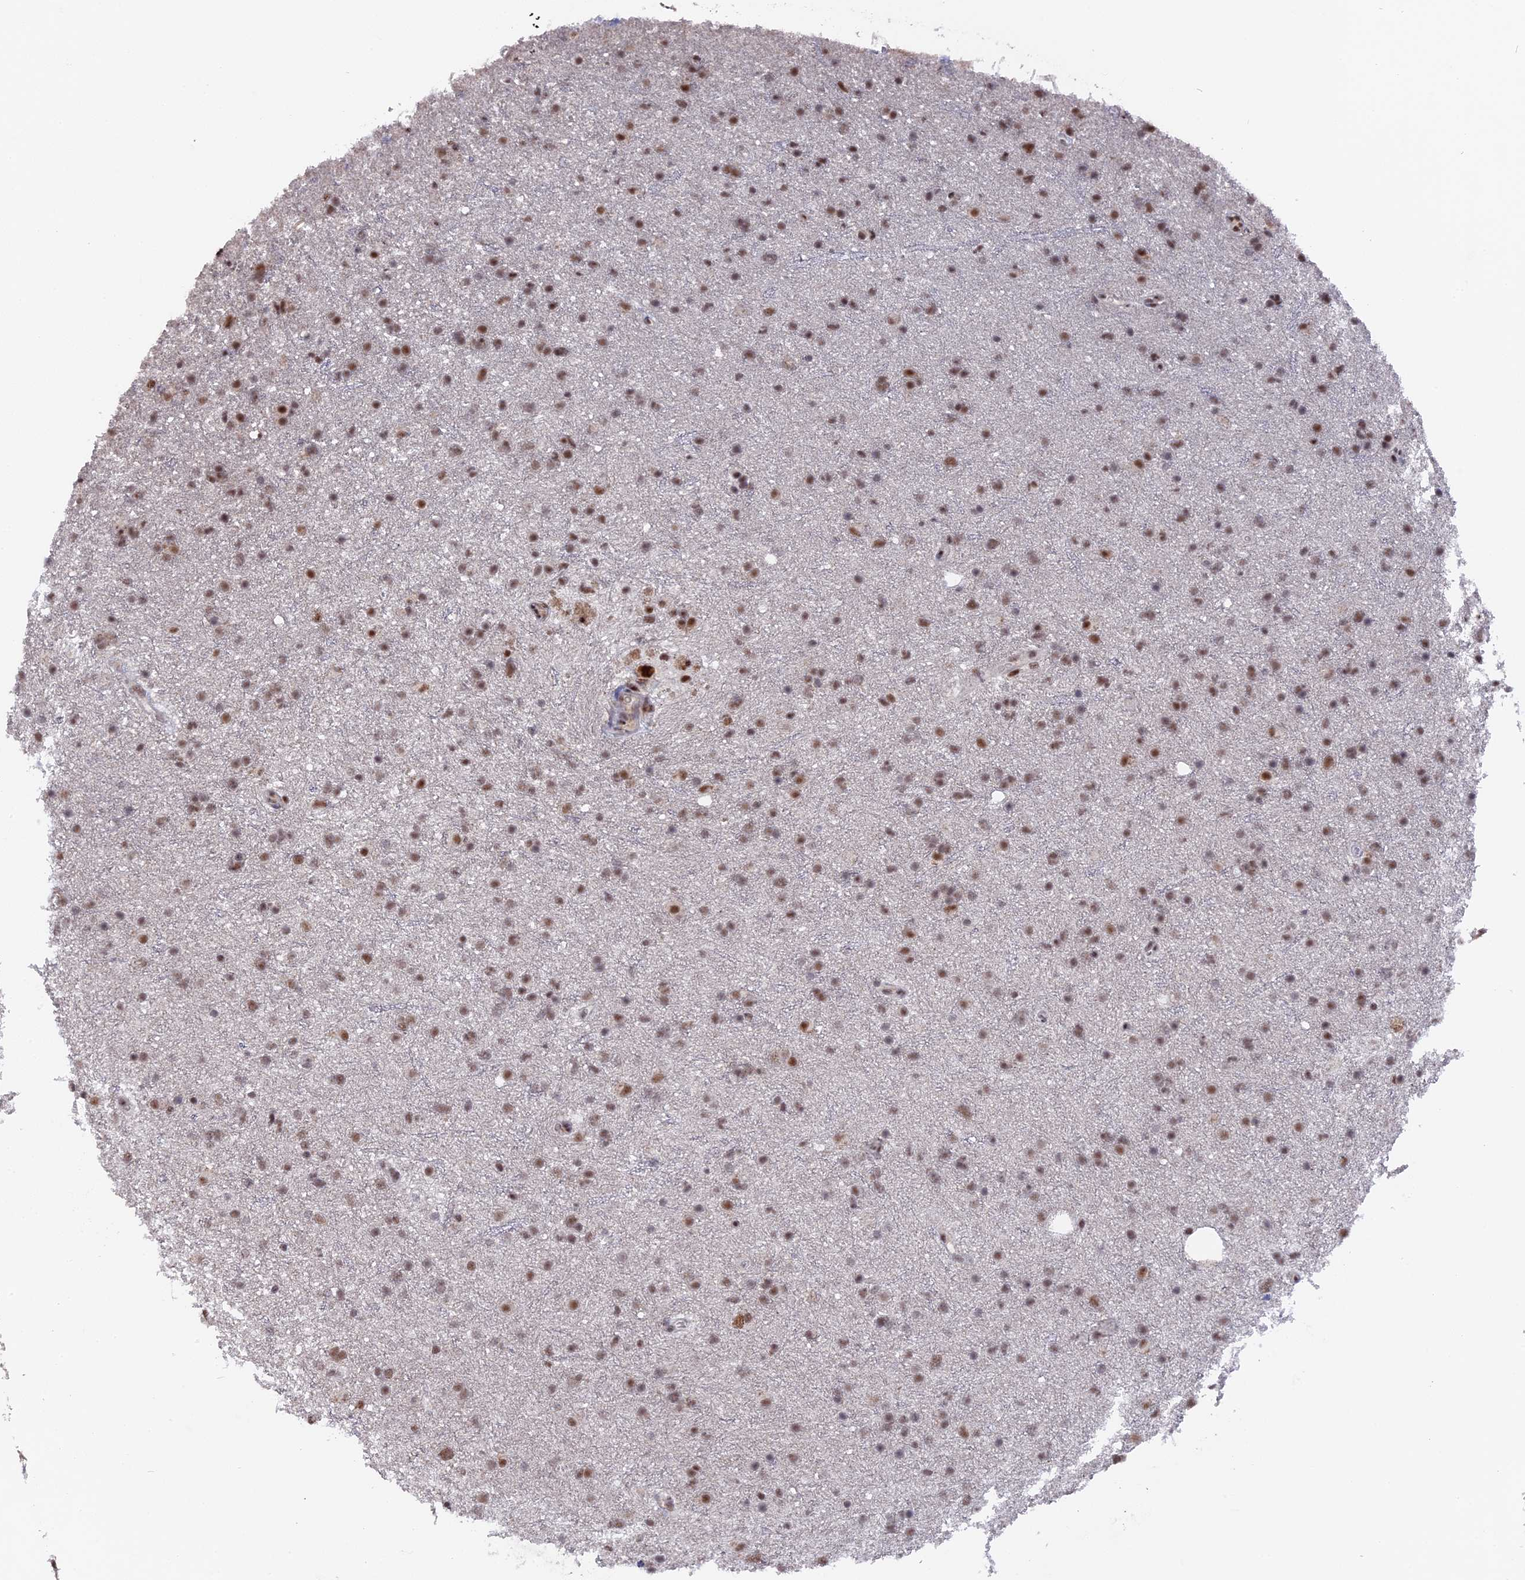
{"staining": {"intensity": "moderate", "quantity": ">75%", "location": "nuclear"}, "tissue": "glioma", "cell_type": "Tumor cells", "image_type": "cancer", "snomed": [{"axis": "morphology", "description": "Glioma, malignant, Low grade"}, {"axis": "topography", "description": "Cerebral cortex"}], "caption": "Moderate nuclear protein staining is seen in about >75% of tumor cells in glioma.", "gene": "SF3A2", "patient": {"sex": "female", "age": 39}}